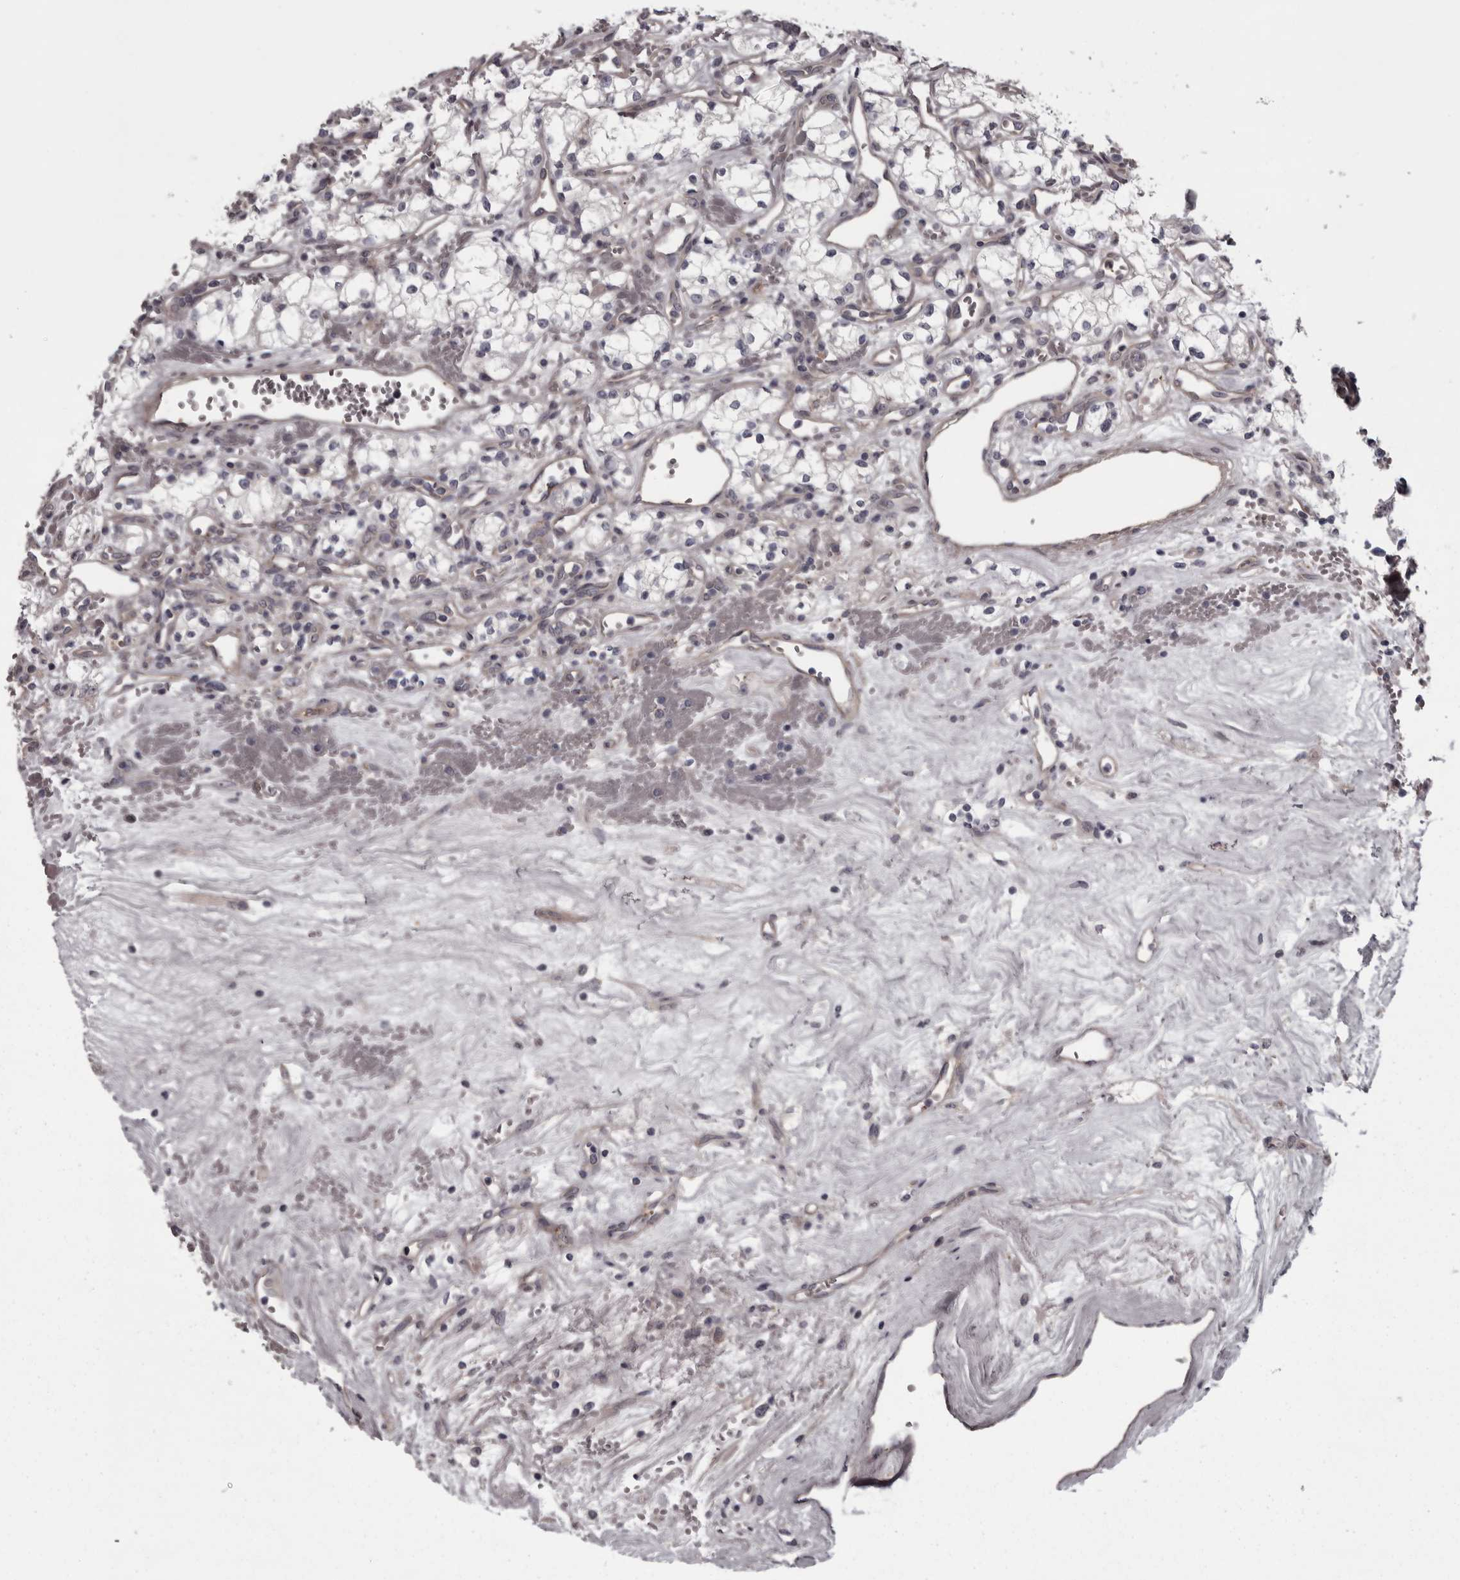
{"staining": {"intensity": "negative", "quantity": "none", "location": "none"}, "tissue": "renal cancer", "cell_type": "Tumor cells", "image_type": "cancer", "snomed": [{"axis": "morphology", "description": "Adenocarcinoma, NOS"}, {"axis": "topography", "description": "Kidney"}], "caption": "Immunohistochemical staining of renal cancer shows no significant staining in tumor cells. (DAB (3,3'-diaminobenzidine) immunohistochemistry, high magnification).", "gene": "RSU1", "patient": {"sex": "male", "age": 59}}